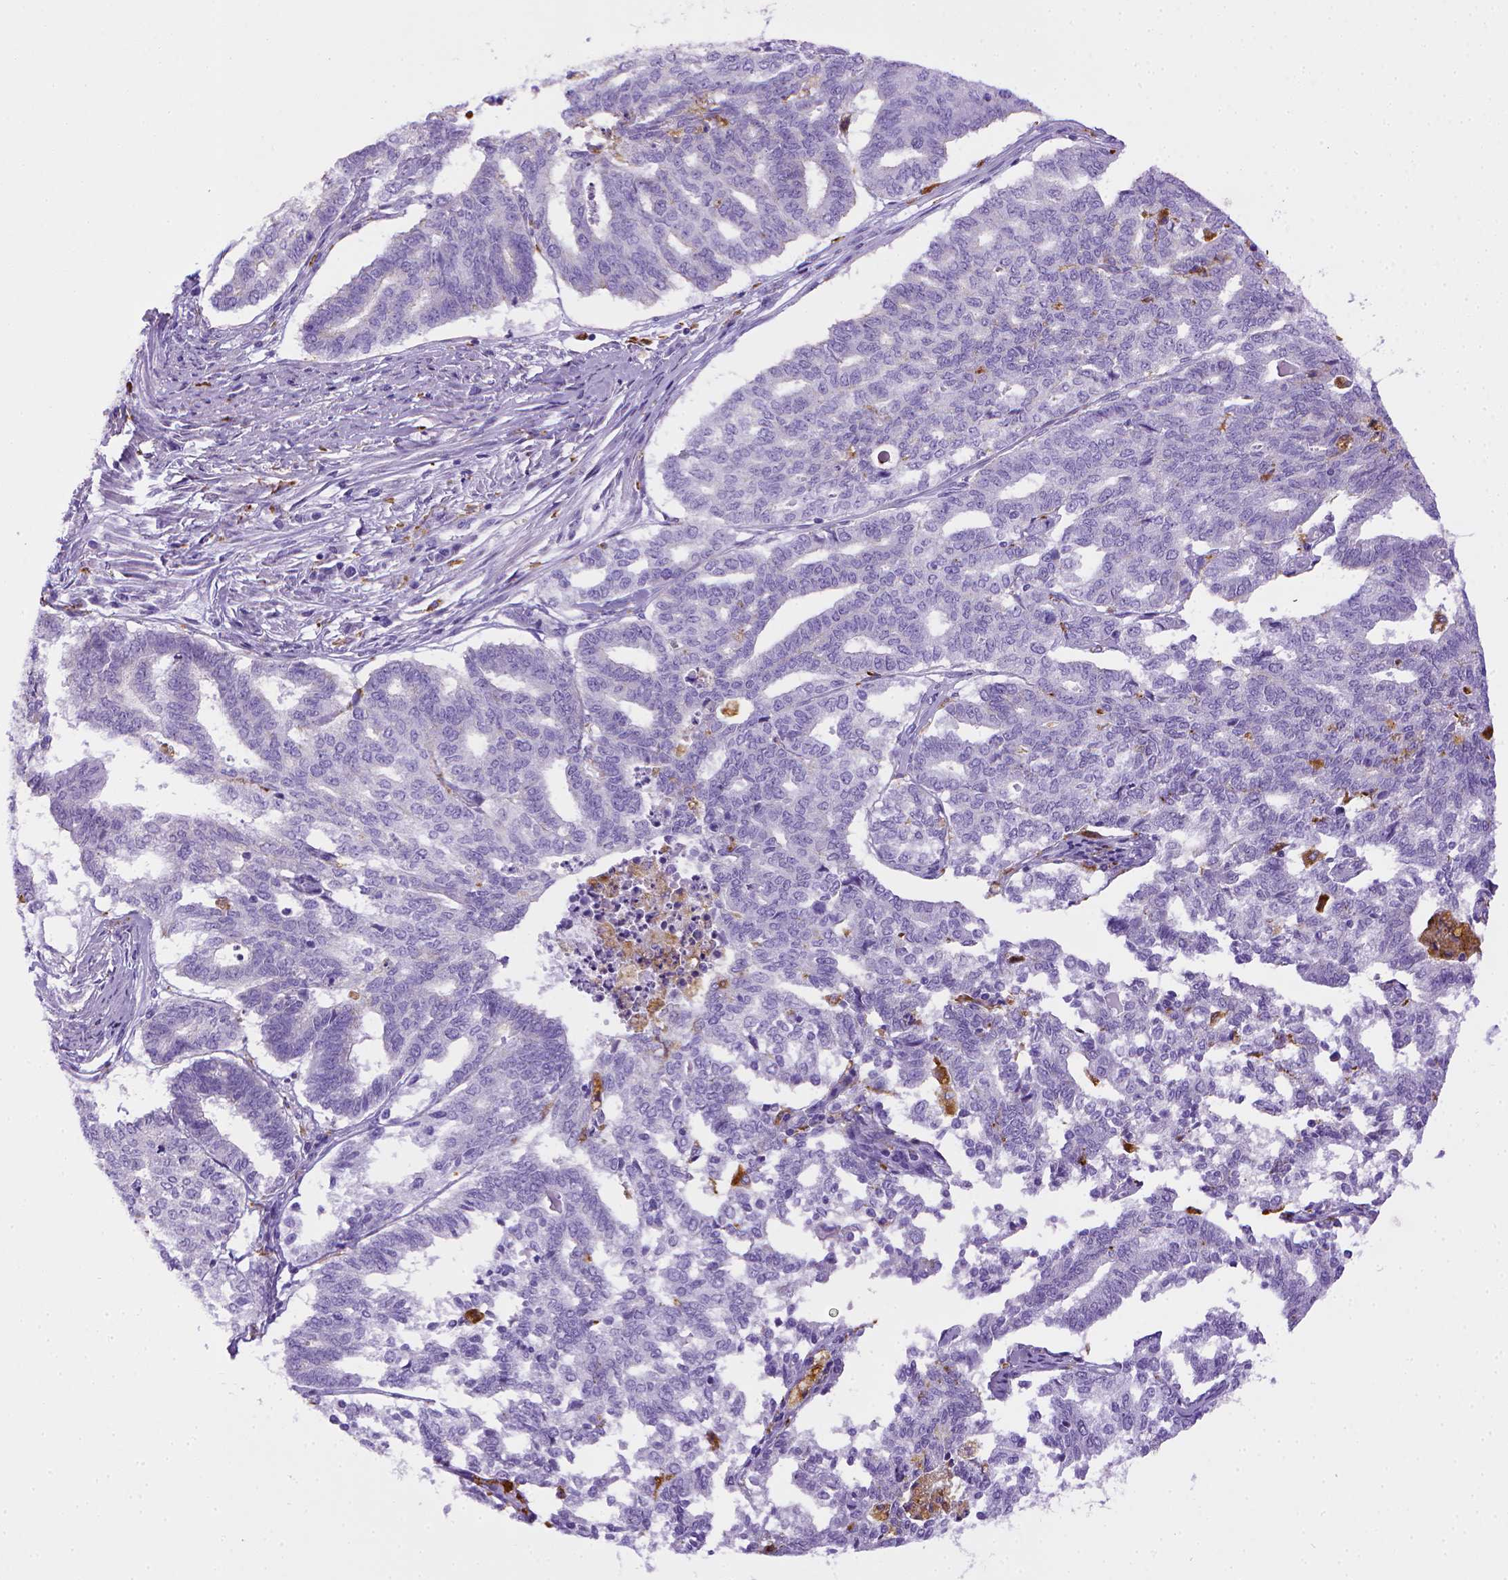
{"staining": {"intensity": "negative", "quantity": "none", "location": "none"}, "tissue": "endometrial cancer", "cell_type": "Tumor cells", "image_type": "cancer", "snomed": [{"axis": "morphology", "description": "Adenocarcinoma, NOS"}, {"axis": "topography", "description": "Endometrium"}], "caption": "IHC of human adenocarcinoma (endometrial) shows no expression in tumor cells.", "gene": "CD68", "patient": {"sex": "female", "age": 79}}